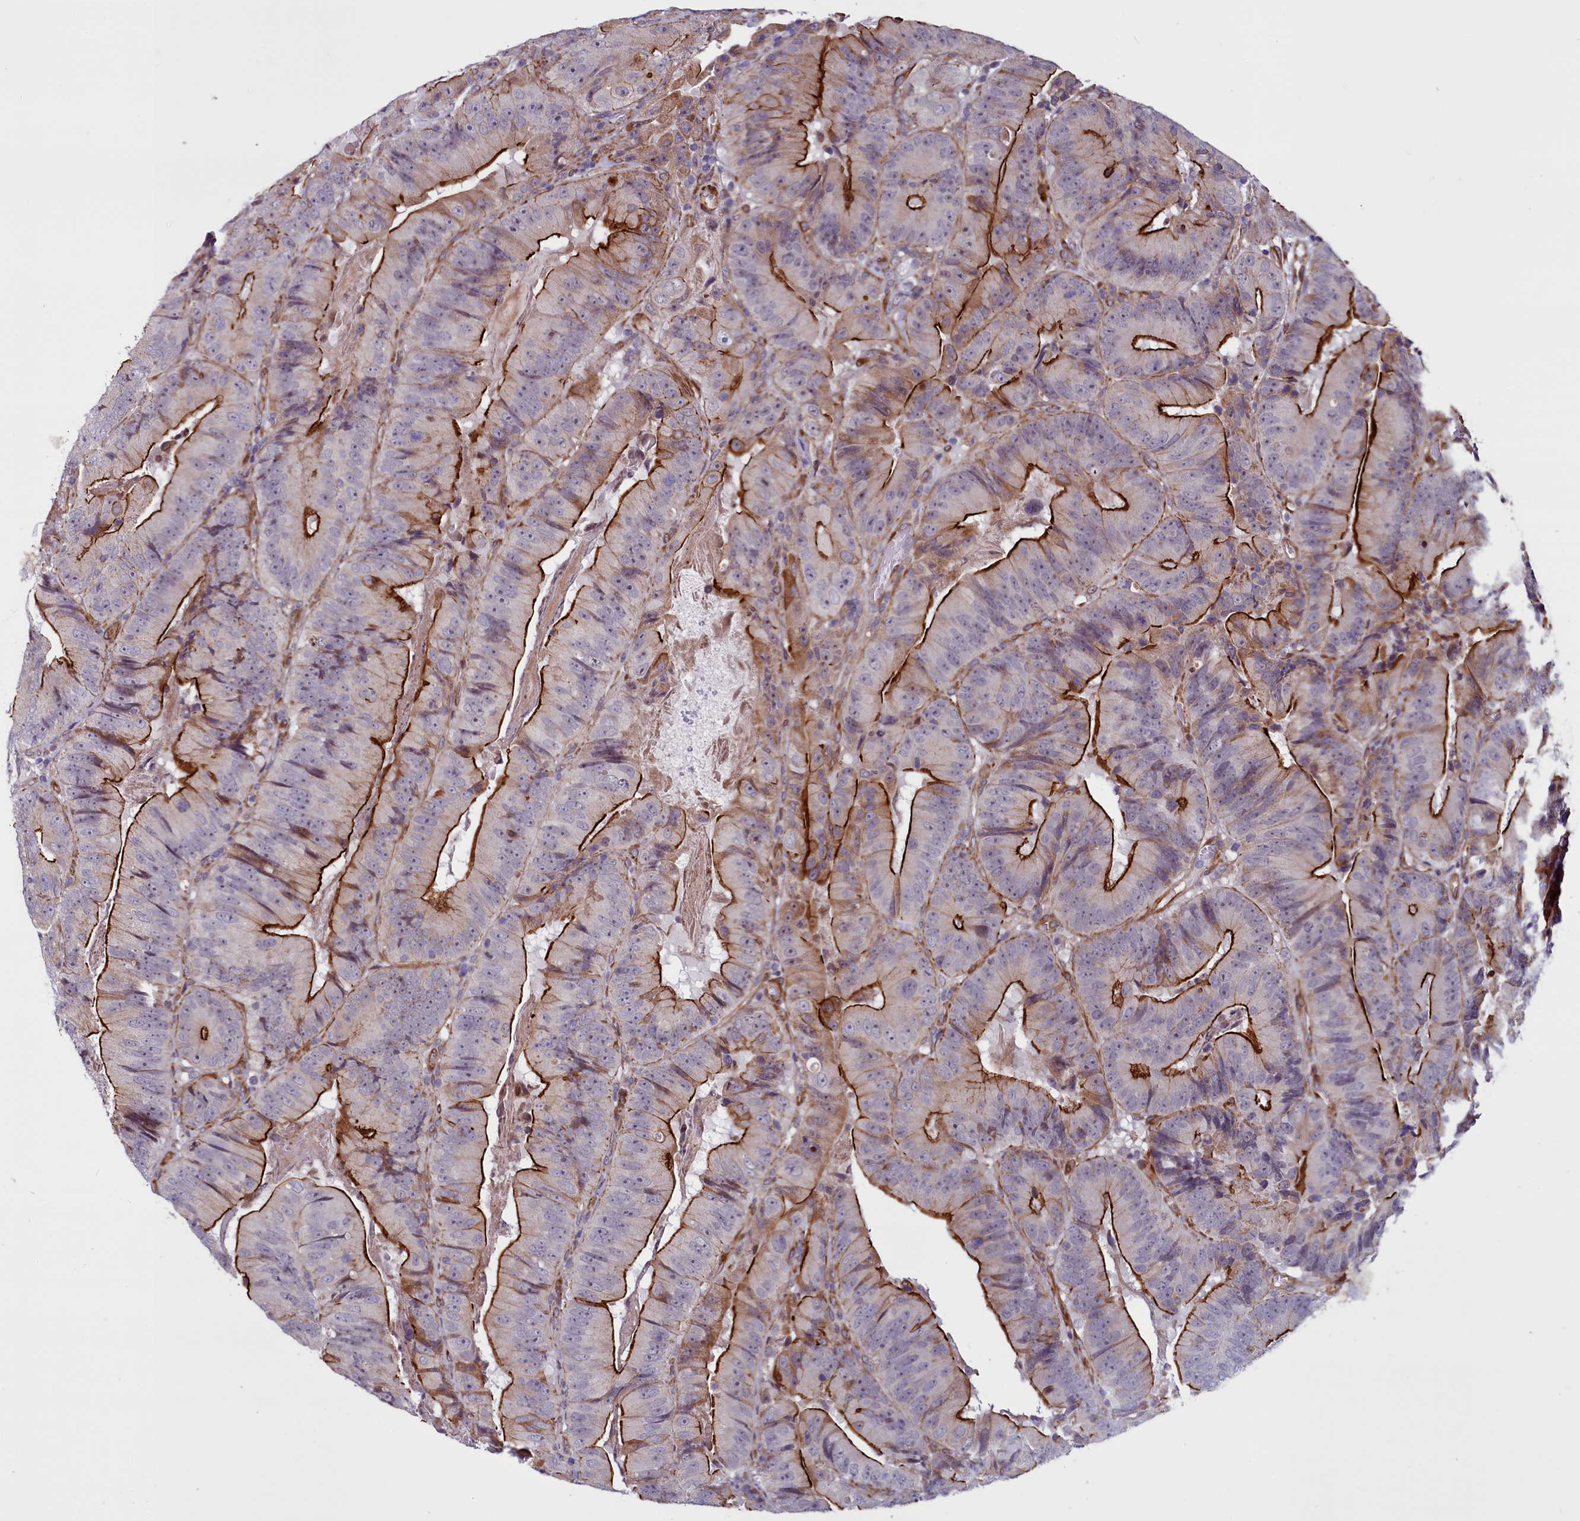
{"staining": {"intensity": "strong", "quantity": "25%-75%", "location": "cytoplasmic/membranous"}, "tissue": "colorectal cancer", "cell_type": "Tumor cells", "image_type": "cancer", "snomed": [{"axis": "morphology", "description": "Adenocarcinoma, NOS"}, {"axis": "topography", "description": "Colon"}], "caption": "Immunohistochemistry (IHC) histopathology image of neoplastic tissue: human colorectal cancer (adenocarcinoma) stained using immunohistochemistry reveals high levels of strong protein expression localized specifically in the cytoplasmic/membranous of tumor cells, appearing as a cytoplasmic/membranous brown color.", "gene": "MCRIP1", "patient": {"sex": "female", "age": 86}}